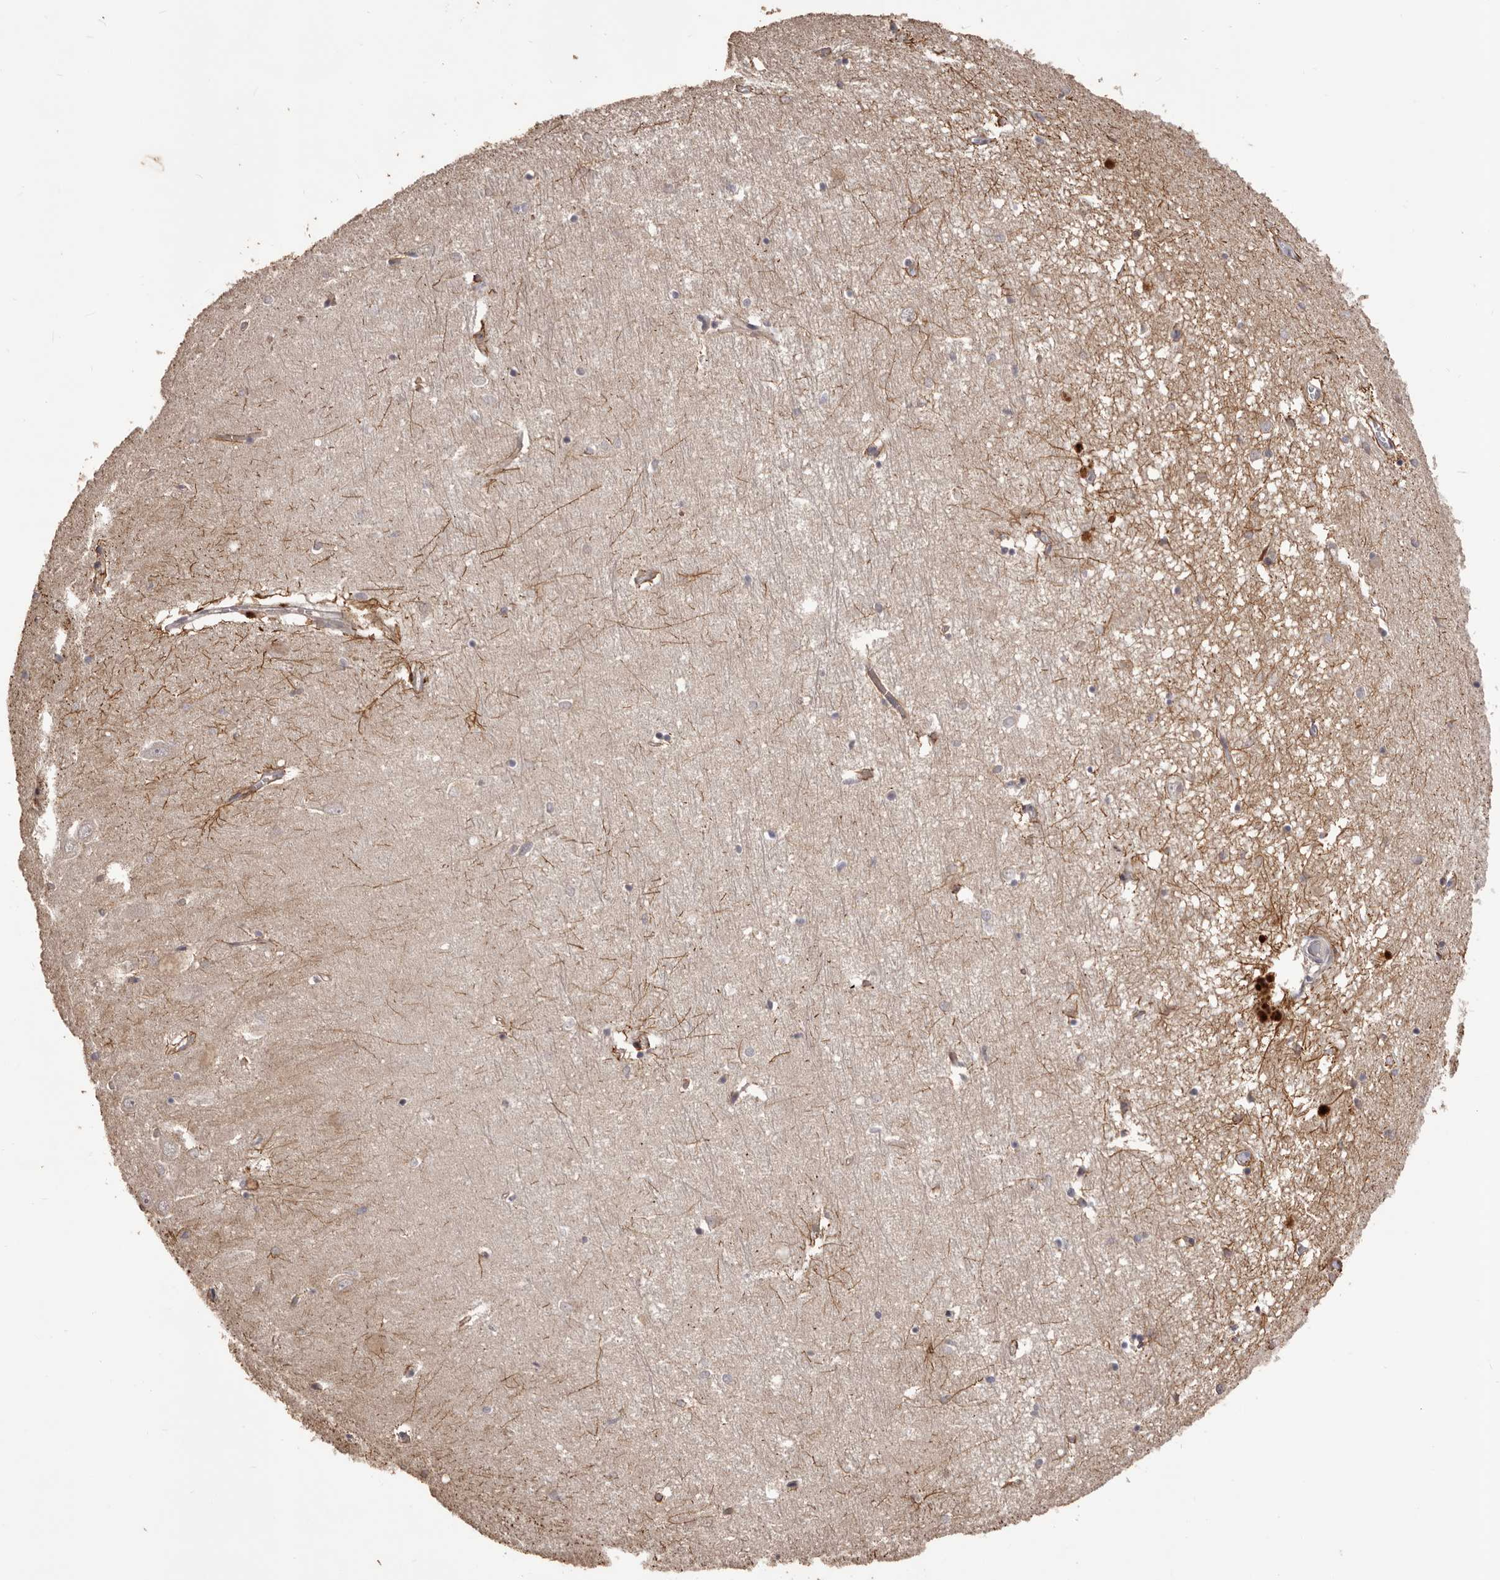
{"staining": {"intensity": "moderate", "quantity": "<25%", "location": "cytoplasmic/membranous"}, "tissue": "hippocampus", "cell_type": "Glial cells", "image_type": "normal", "snomed": [{"axis": "morphology", "description": "Normal tissue, NOS"}, {"axis": "topography", "description": "Hippocampus"}], "caption": "Immunohistochemical staining of benign human hippocampus displays moderate cytoplasmic/membranous protein positivity in approximately <25% of glial cells.", "gene": "QRSL1", "patient": {"sex": "female", "age": 64}}